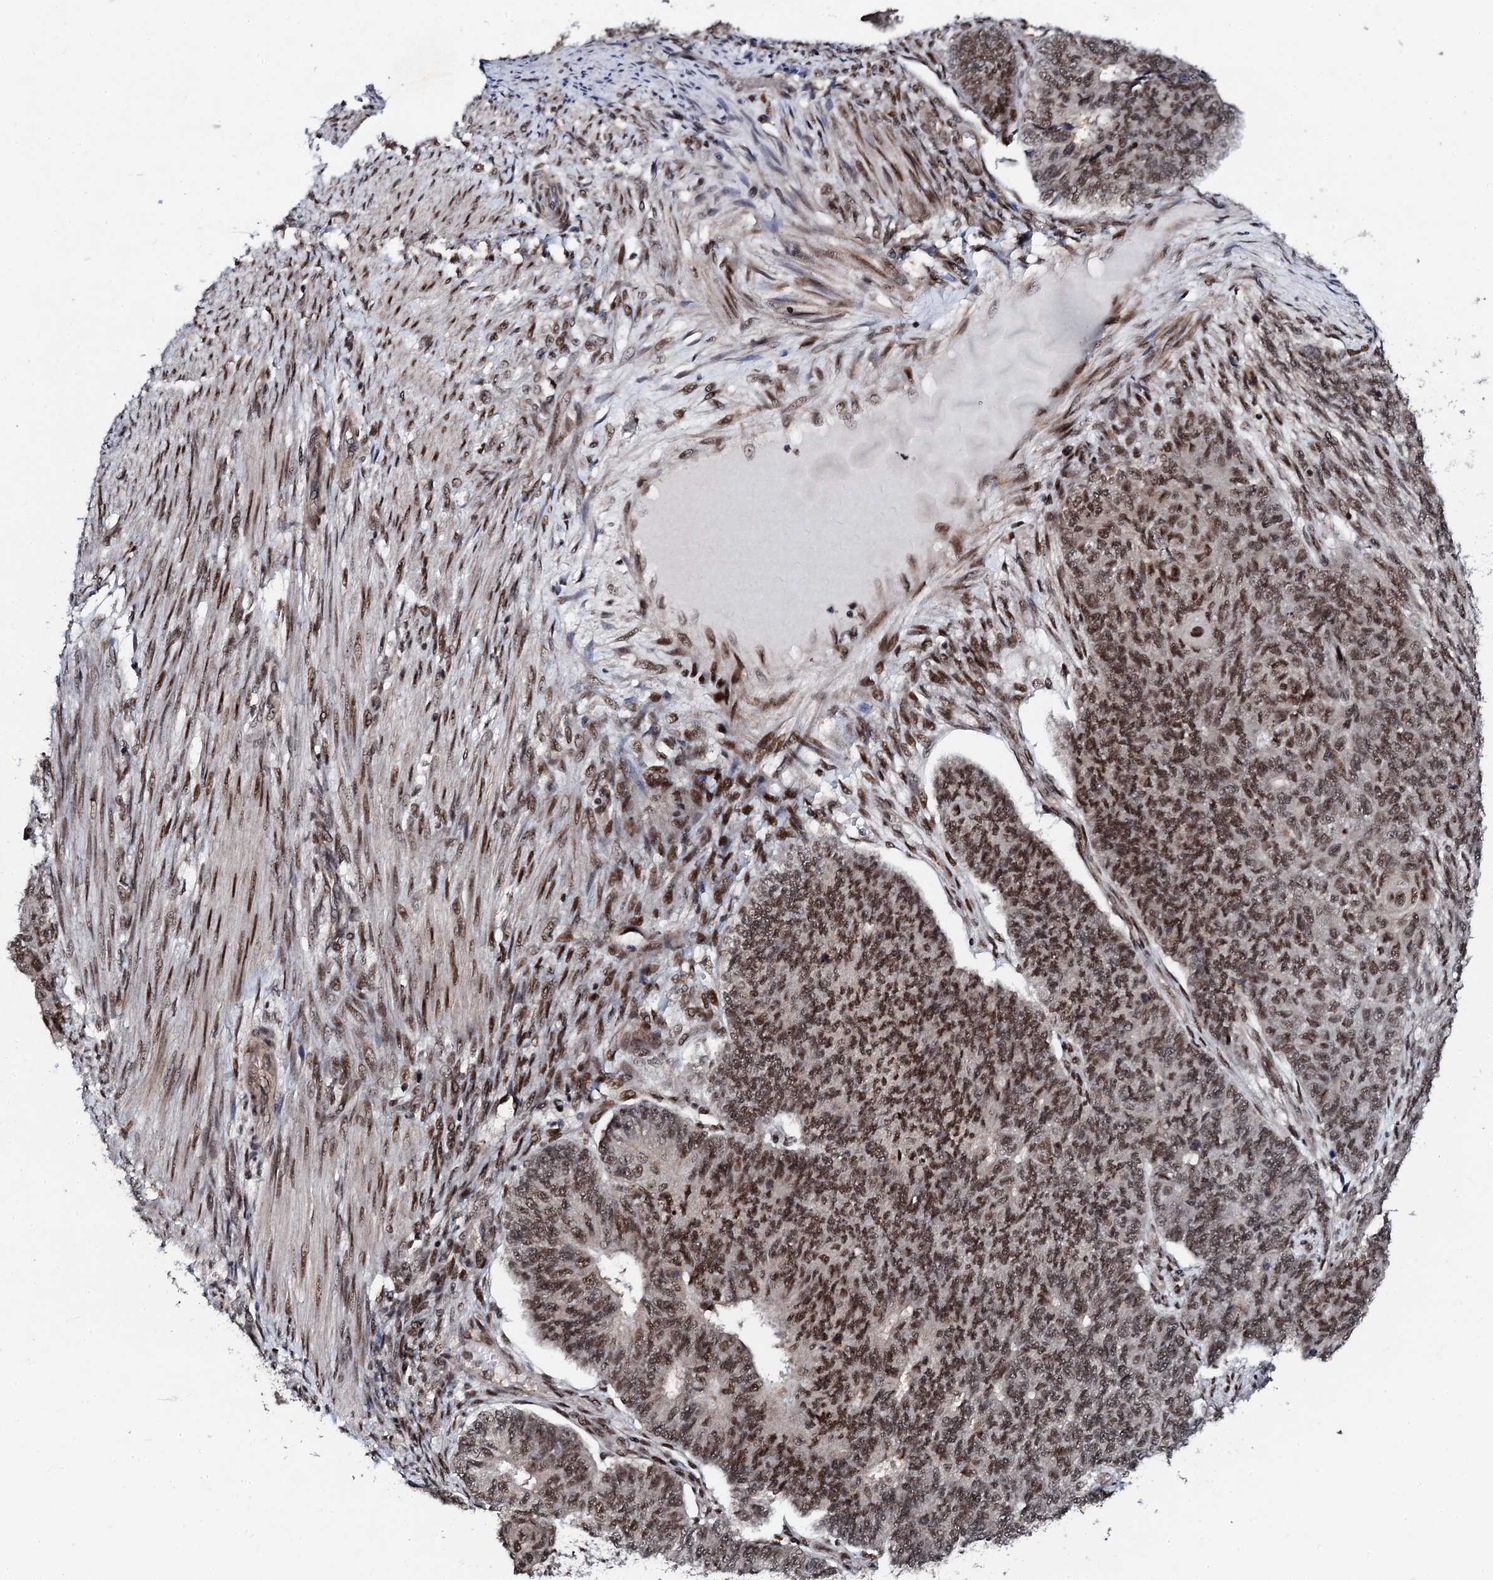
{"staining": {"intensity": "strong", "quantity": ">75%", "location": "nuclear"}, "tissue": "endometrial cancer", "cell_type": "Tumor cells", "image_type": "cancer", "snomed": [{"axis": "morphology", "description": "Adenocarcinoma, NOS"}, {"axis": "topography", "description": "Endometrium"}], "caption": "Immunohistochemical staining of endometrial cancer (adenocarcinoma) reveals strong nuclear protein staining in approximately >75% of tumor cells. (IHC, brightfield microscopy, high magnification).", "gene": "CSTF3", "patient": {"sex": "female", "age": 32}}